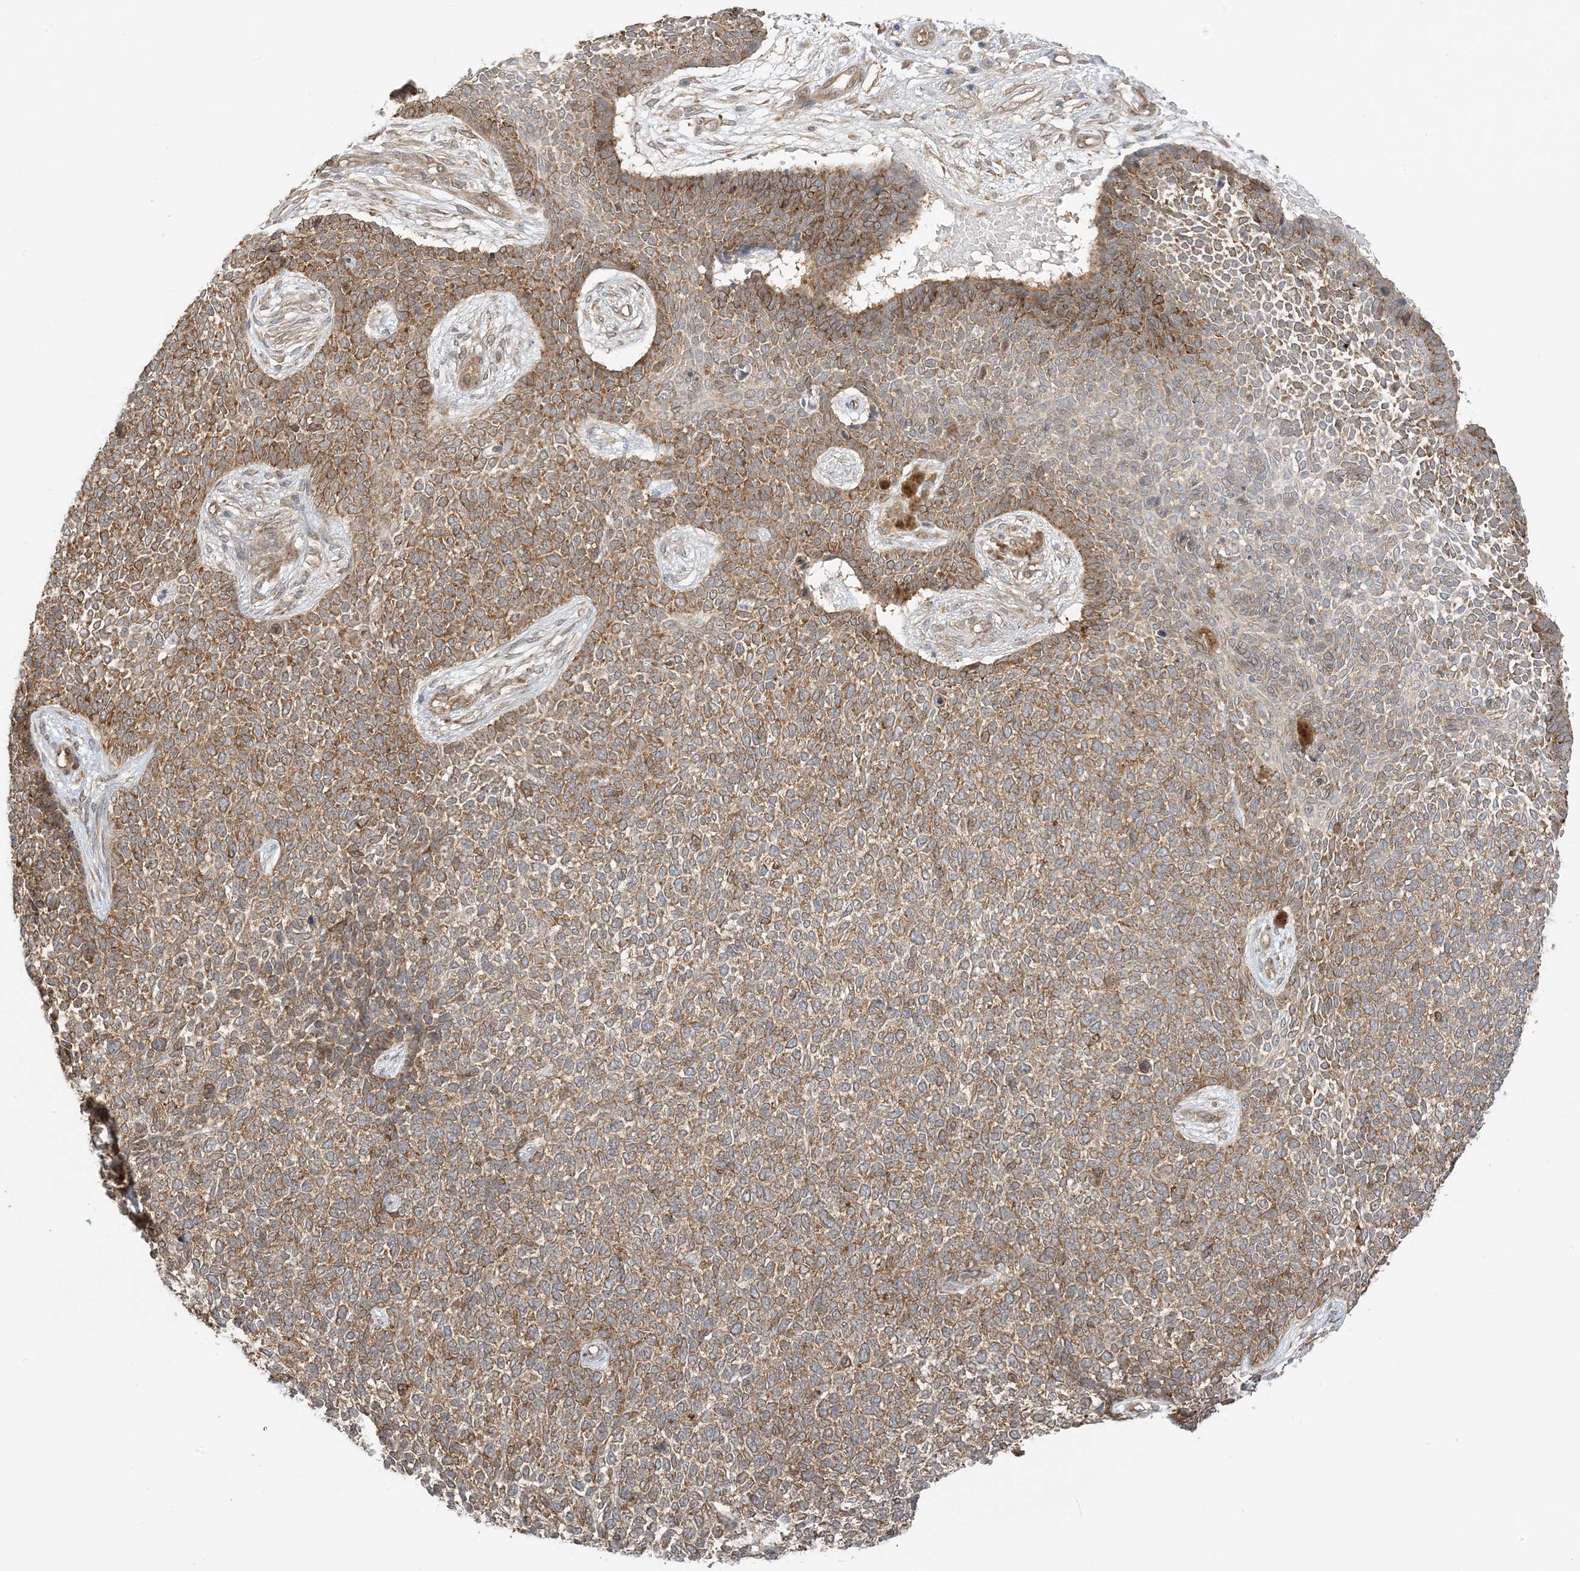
{"staining": {"intensity": "moderate", "quantity": ">75%", "location": "cytoplasmic/membranous"}, "tissue": "skin cancer", "cell_type": "Tumor cells", "image_type": "cancer", "snomed": [{"axis": "morphology", "description": "Basal cell carcinoma"}, {"axis": "topography", "description": "Skin"}], "caption": "IHC image of human skin basal cell carcinoma stained for a protein (brown), which reveals medium levels of moderate cytoplasmic/membranous positivity in about >75% of tumor cells.", "gene": "UBAP2L", "patient": {"sex": "female", "age": 84}}